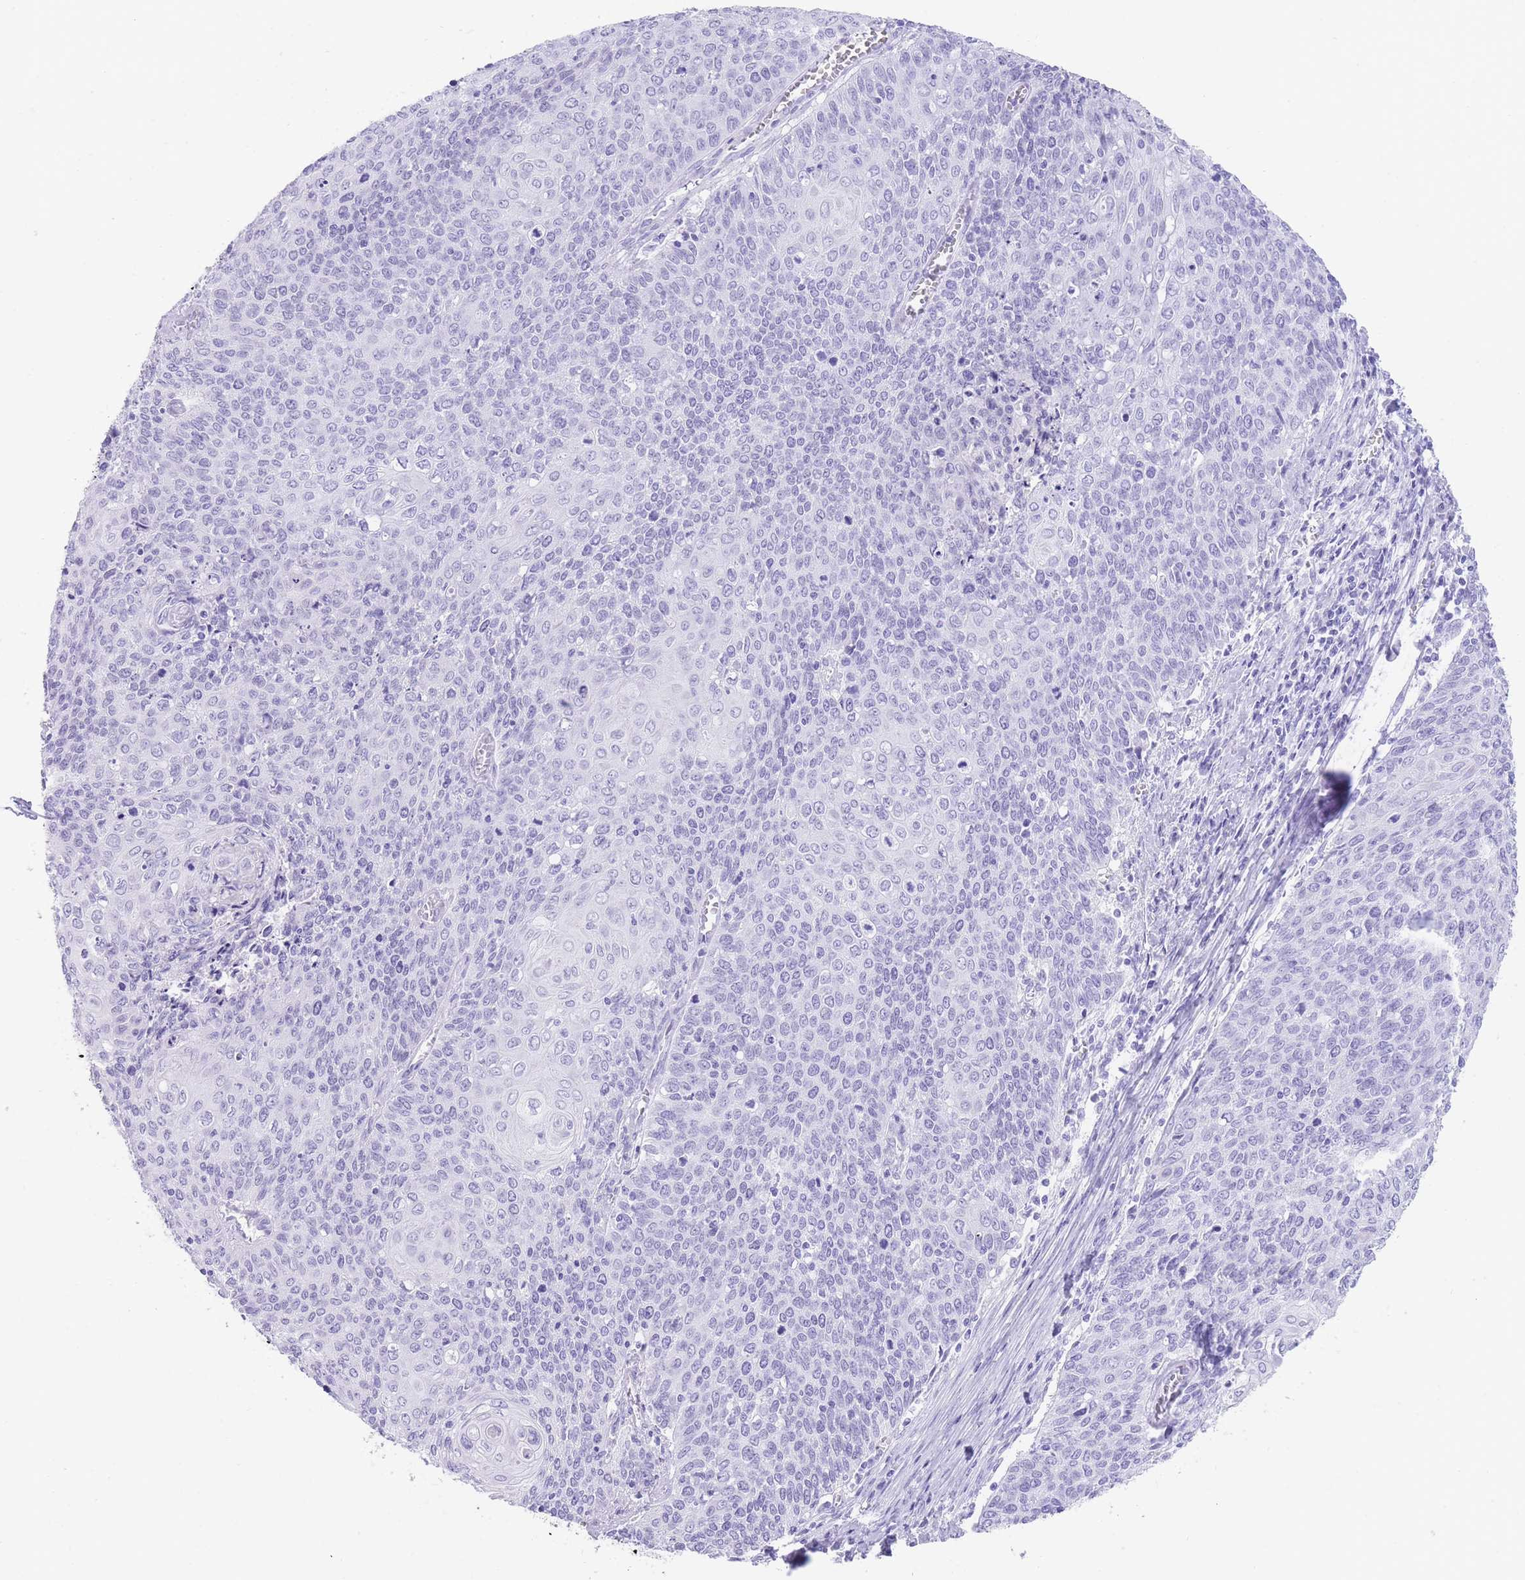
{"staining": {"intensity": "negative", "quantity": "none", "location": "none"}, "tissue": "cervical cancer", "cell_type": "Tumor cells", "image_type": "cancer", "snomed": [{"axis": "morphology", "description": "Squamous cell carcinoma, NOS"}, {"axis": "topography", "description": "Cervix"}], "caption": "Tumor cells are negative for brown protein staining in cervical cancer (squamous cell carcinoma).", "gene": "ELOA2", "patient": {"sex": "female", "age": 39}}